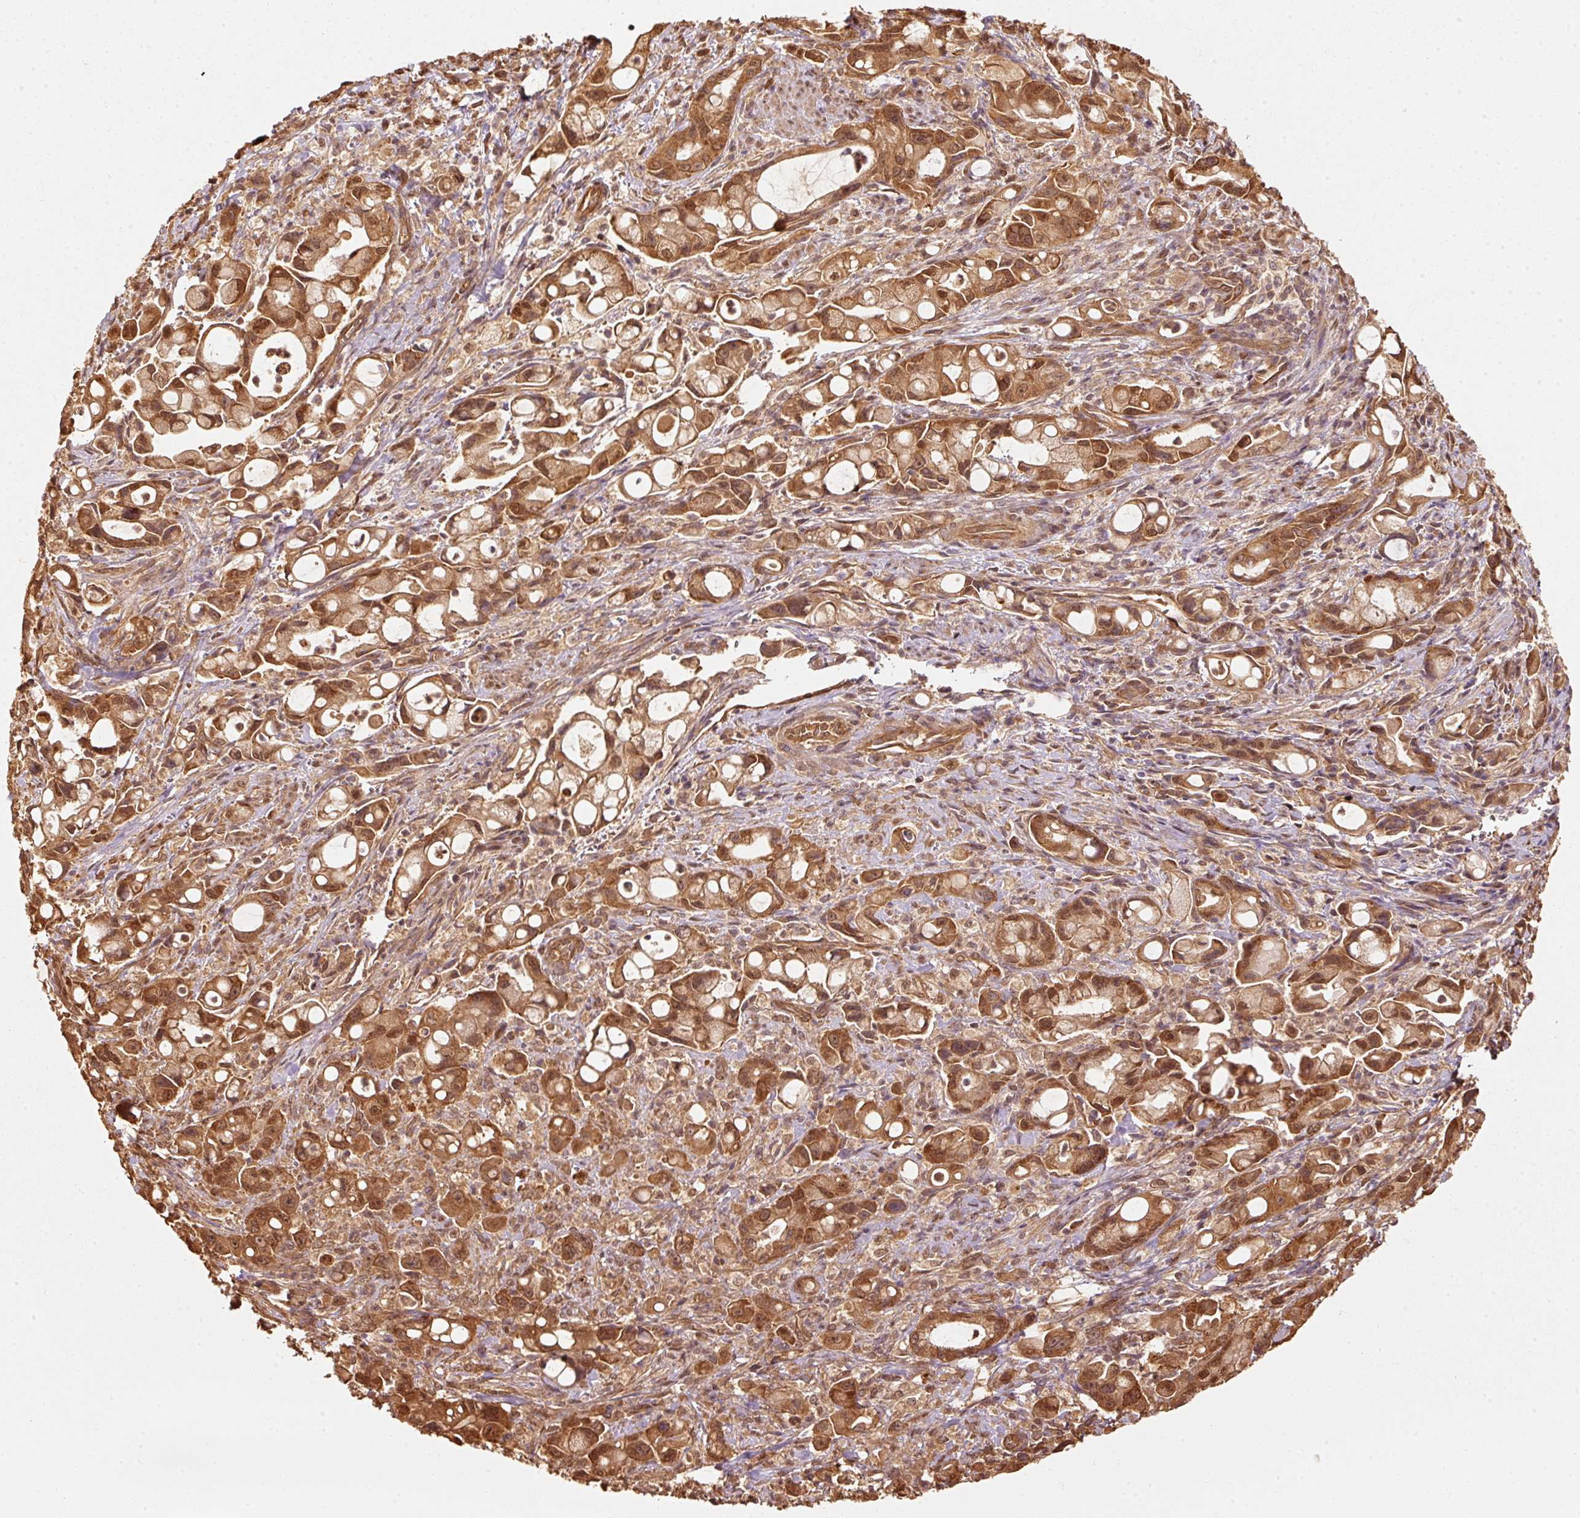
{"staining": {"intensity": "strong", "quantity": ">75%", "location": "cytoplasmic/membranous,nuclear"}, "tissue": "pancreatic cancer", "cell_type": "Tumor cells", "image_type": "cancer", "snomed": [{"axis": "morphology", "description": "Adenocarcinoma, NOS"}, {"axis": "topography", "description": "Pancreas"}], "caption": "This micrograph displays IHC staining of pancreatic adenocarcinoma, with high strong cytoplasmic/membranous and nuclear positivity in about >75% of tumor cells.", "gene": "STAU1", "patient": {"sex": "male", "age": 68}}